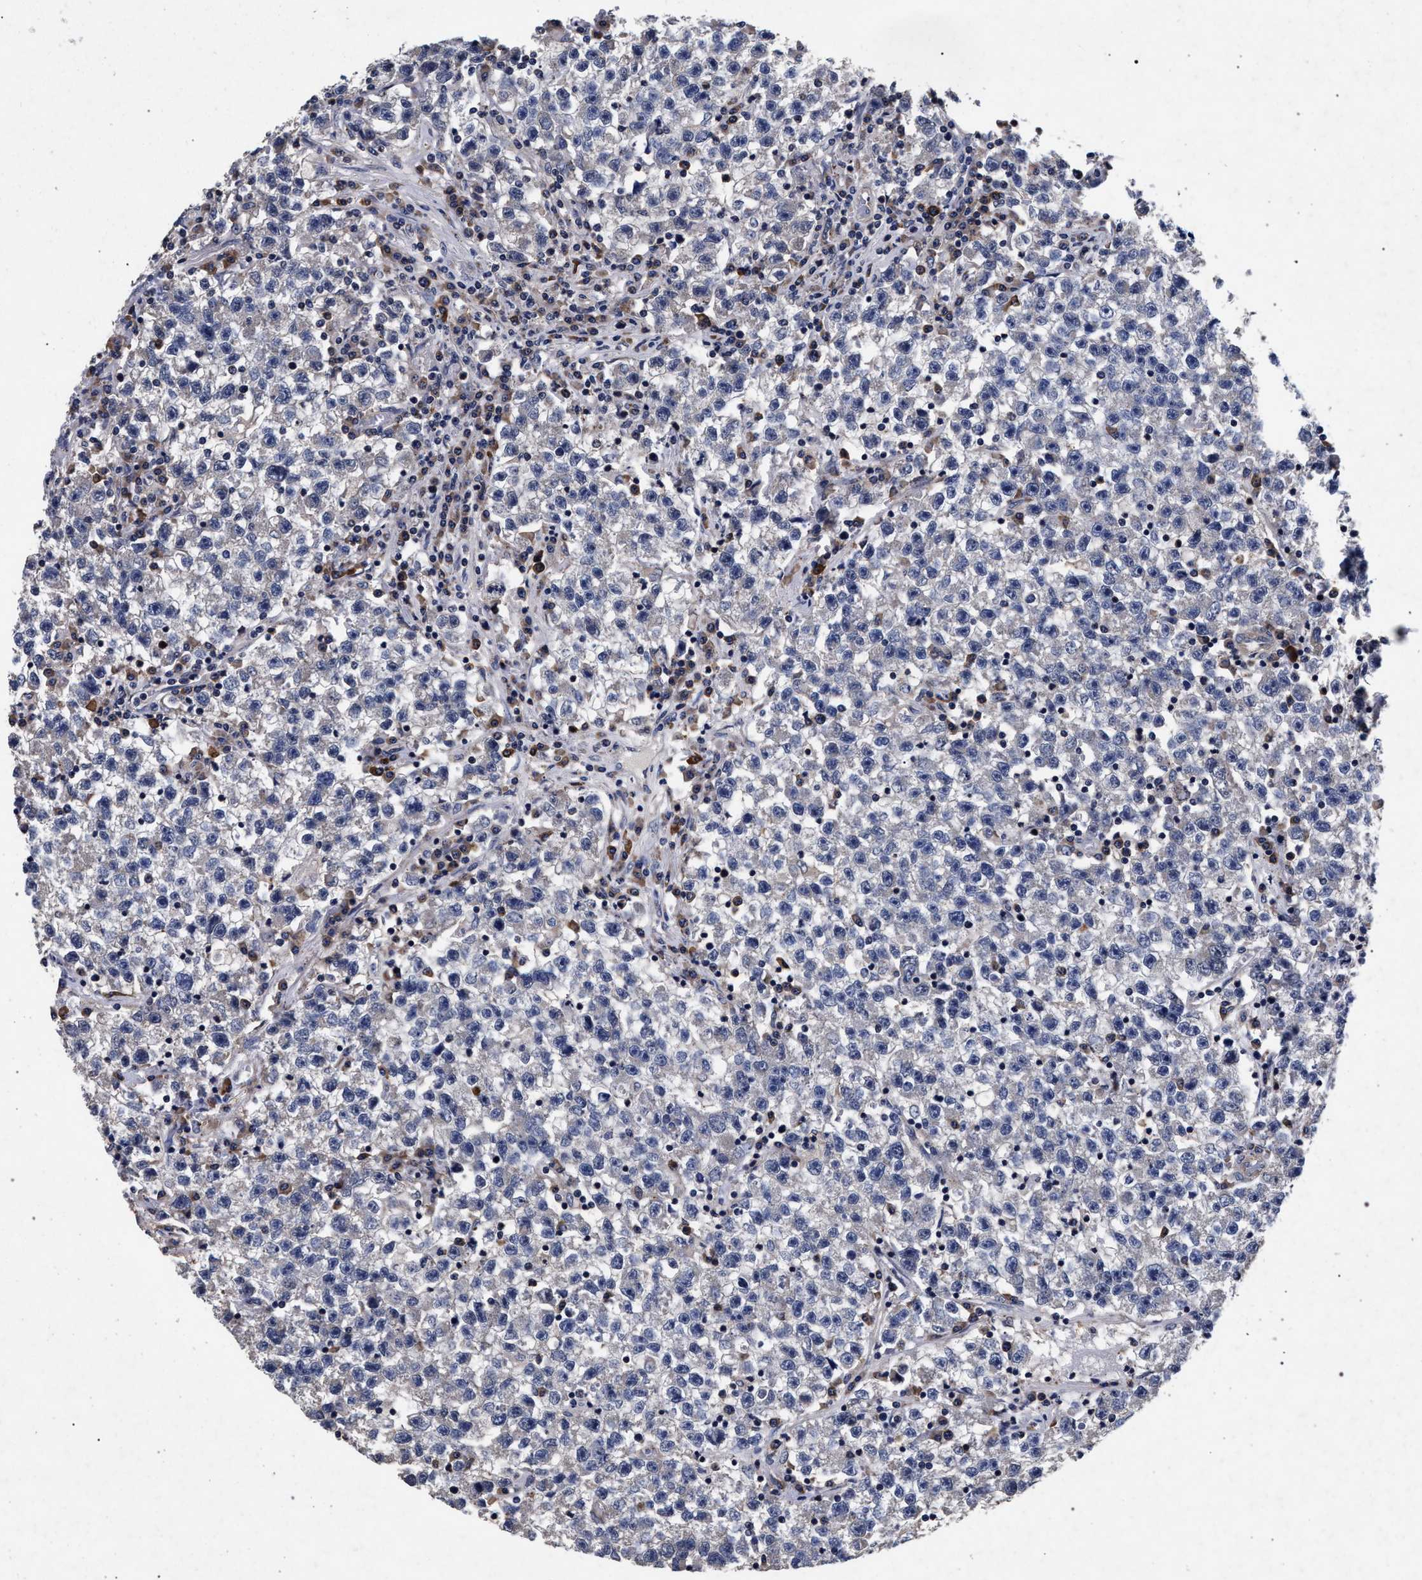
{"staining": {"intensity": "negative", "quantity": "none", "location": "none"}, "tissue": "testis cancer", "cell_type": "Tumor cells", "image_type": "cancer", "snomed": [{"axis": "morphology", "description": "Seminoma, NOS"}, {"axis": "topography", "description": "Testis"}], "caption": "High magnification brightfield microscopy of testis seminoma stained with DAB (3,3'-diaminobenzidine) (brown) and counterstained with hematoxylin (blue): tumor cells show no significant staining. (Brightfield microscopy of DAB immunohistochemistry (IHC) at high magnification).", "gene": "CFAP95", "patient": {"sex": "male", "age": 22}}